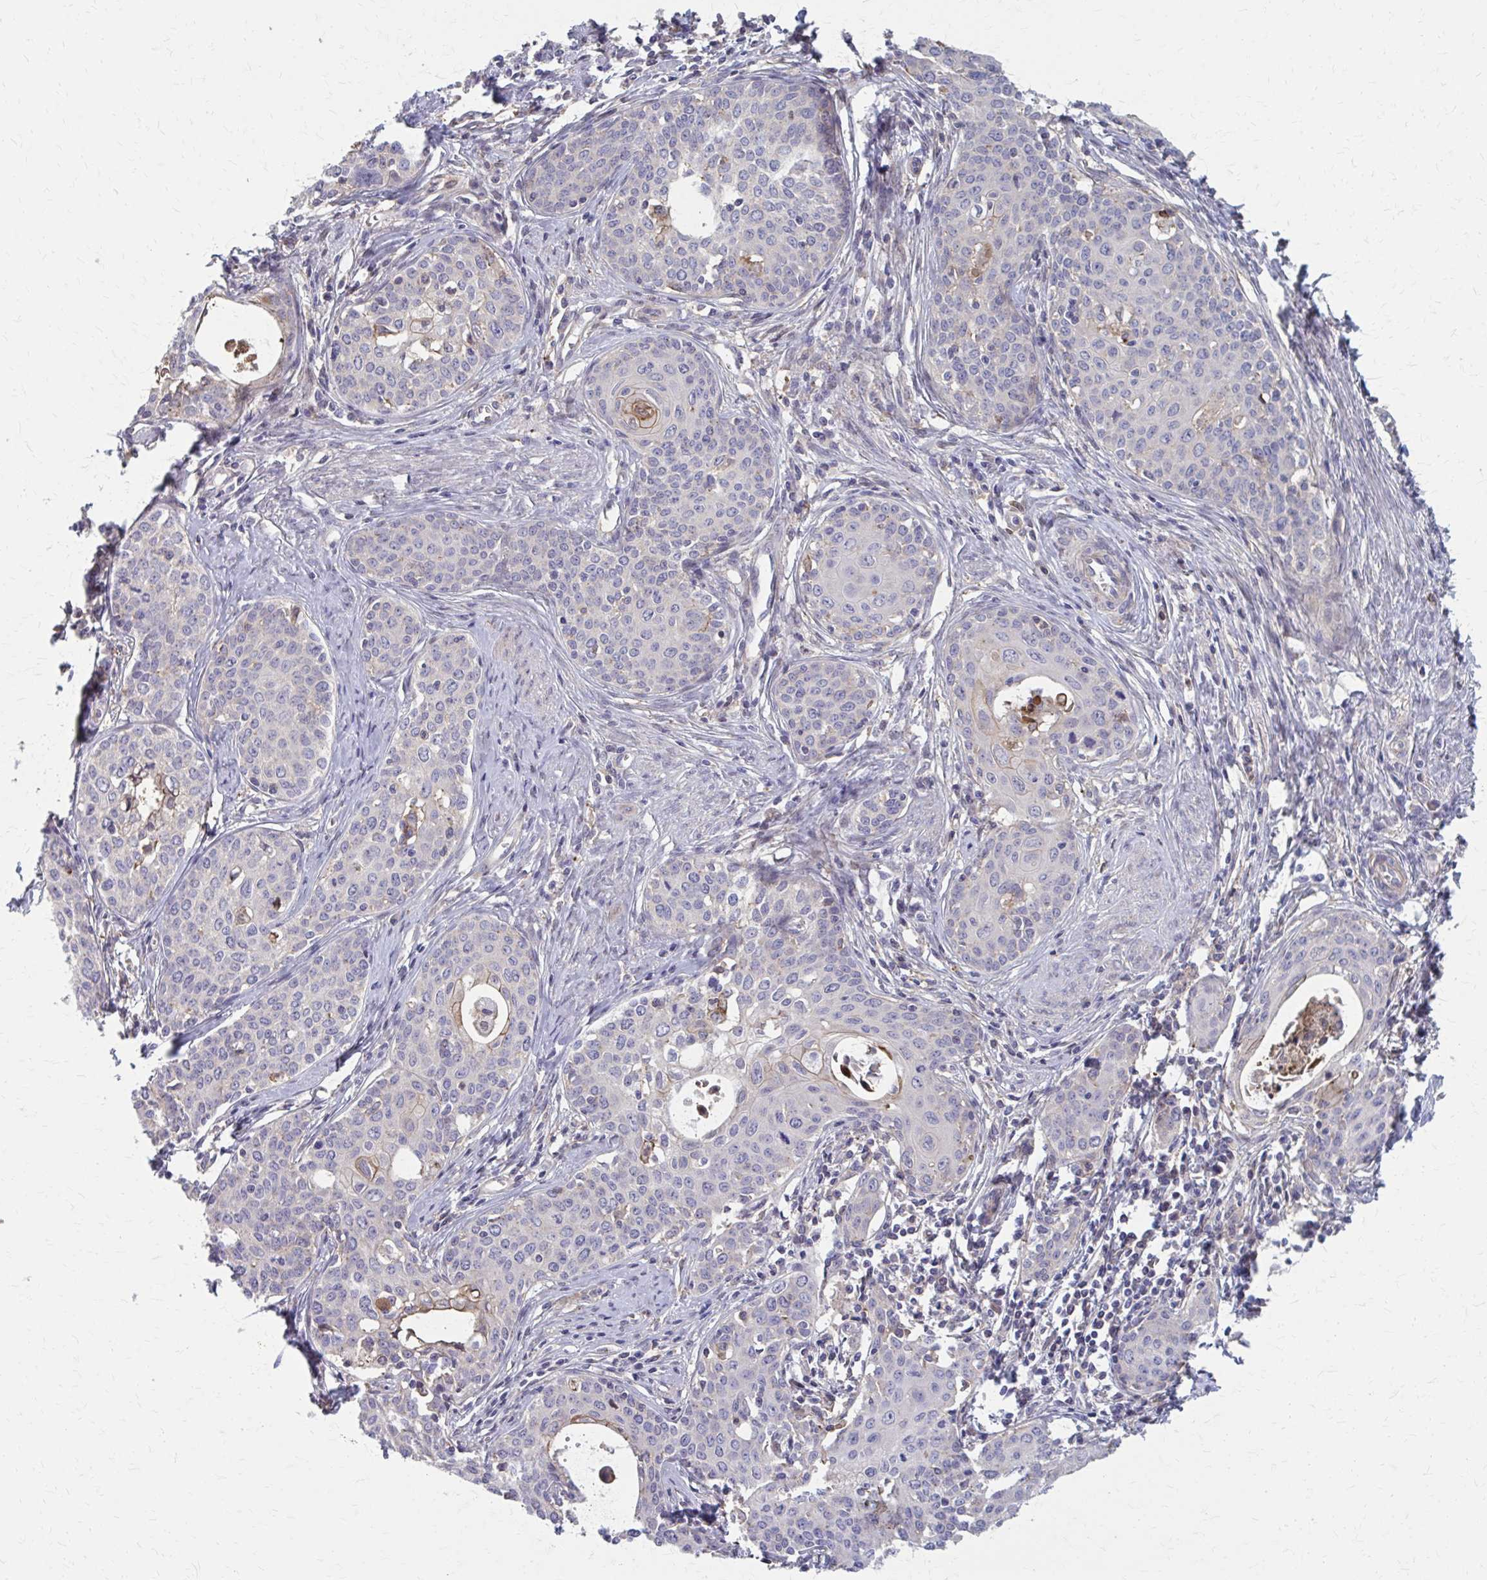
{"staining": {"intensity": "weak", "quantity": "<25%", "location": "cytoplasmic/membranous"}, "tissue": "cervical cancer", "cell_type": "Tumor cells", "image_type": "cancer", "snomed": [{"axis": "morphology", "description": "Squamous cell carcinoma, NOS"}, {"axis": "morphology", "description": "Adenocarcinoma, NOS"}, {"axis": "topography", "description": "Cervix"}], "caption": "This is a micrograph of IHC staining of cervical cancer, which shows no expression in tumor cells.", "gene": "MMP14", "patient": {"sex": "female", "age": 52}}